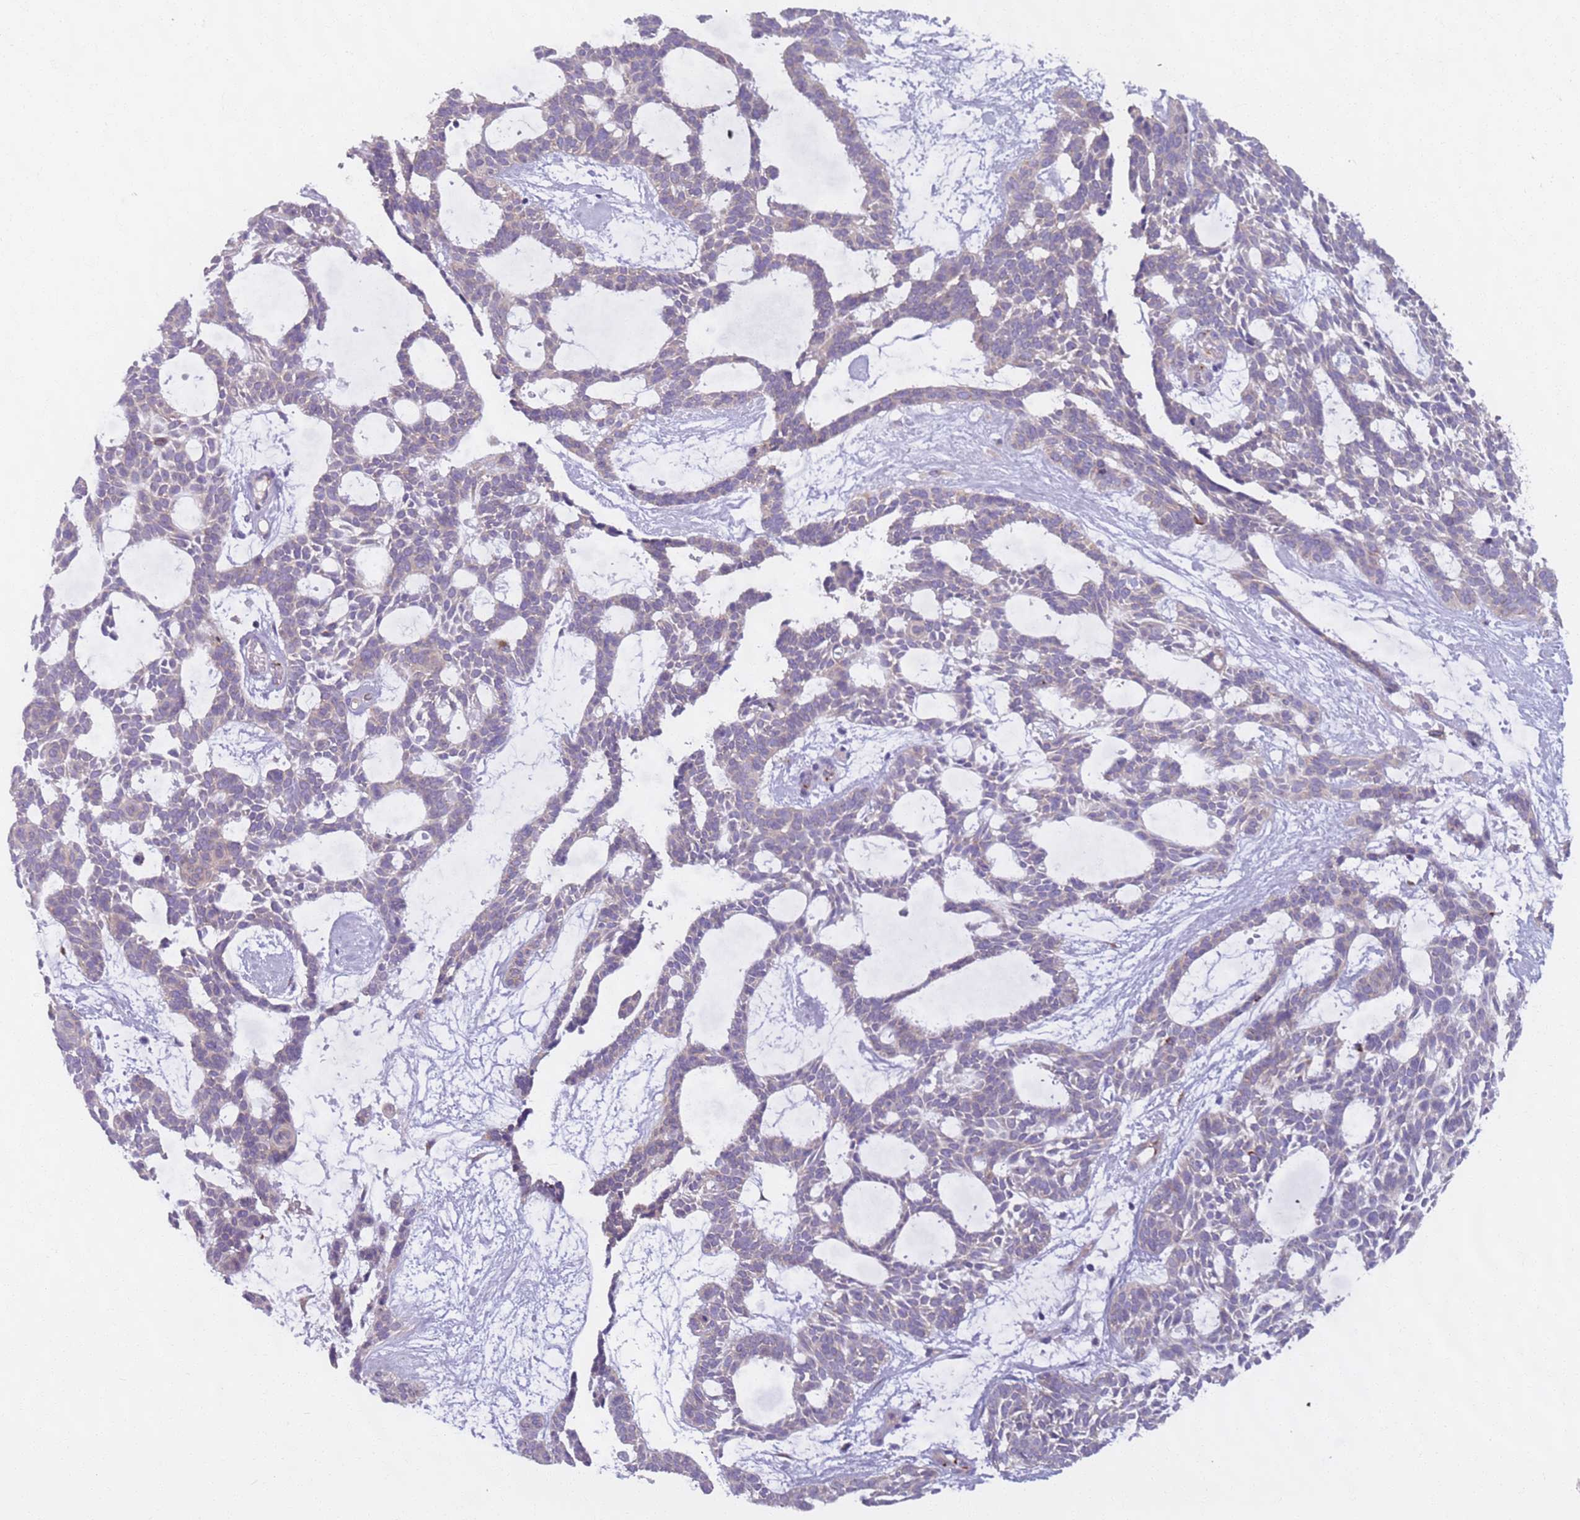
{"staining": {"intensity": "negative", "quantity": "none", "location": "none"}, "tissue": "skin cancer", "cell_type": "Tumor cells", "image_type": "cancer", "snomed": [{"axis": "morphology", "description": "Basal cell carcinoma"}, {"axis": "topography", "description": "Skin"}], "caption": "Tumor cells are negative for protein expression in human skin cancer (basal cell carcinoma).", "gene": "AKTIP", "patient": {"sex": "male", "age": 61}}